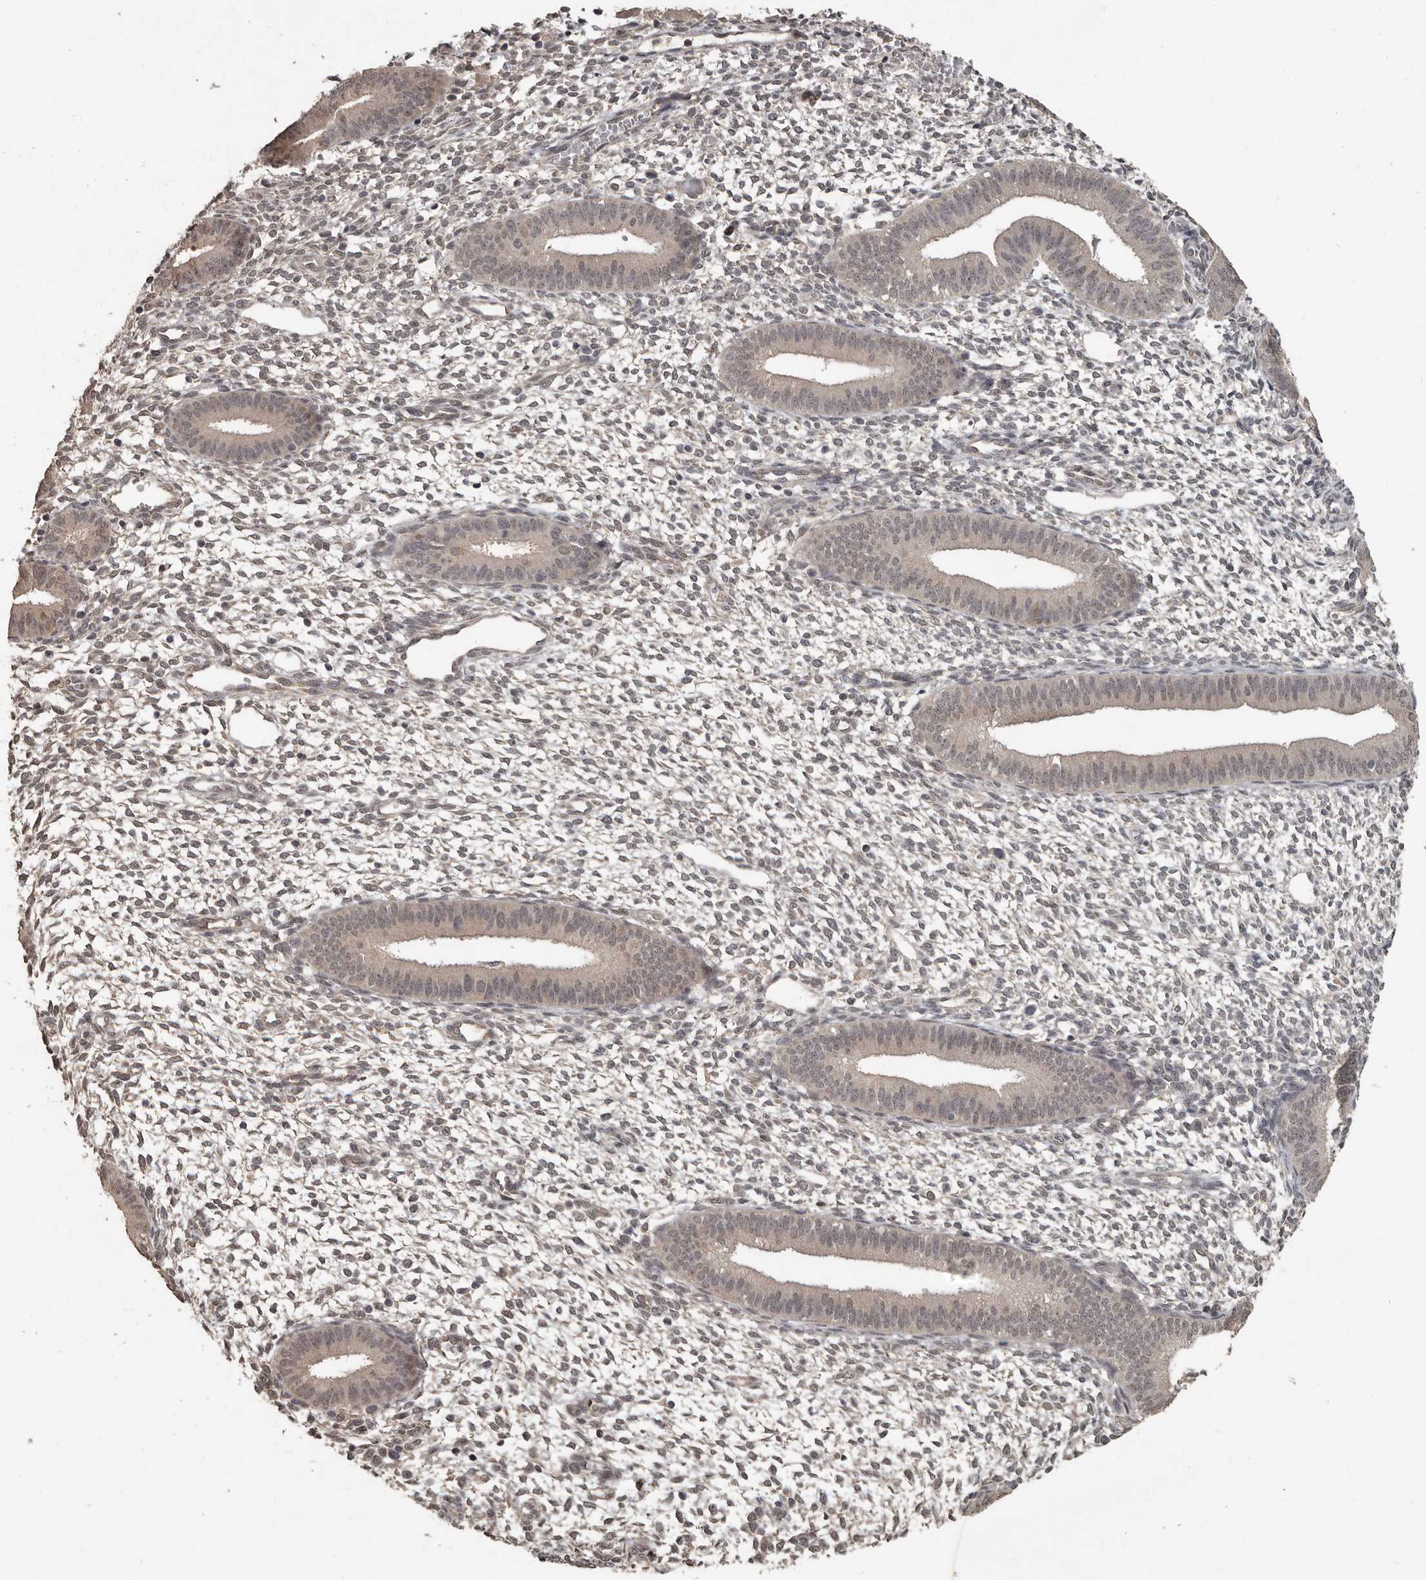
{"staining": {"intensity": "weak", "quantity": "25%-75%", "location": "nuclear"}, "tissue": "endometrium", "cell_type": "Cells in endometrial stroma", "image_type": "normal", "snomed": [{"axis": "morphology", "description": "Normal tissue, NOS"}, {"axis": "topography", "description": "Endometrium"}], "caption": "Unremarkable endometrium displays weak nuclear positivity in approximately 25%-75% of cells in endometrial stroma, visualized by immunohistochemistry. (DAB (3,3'-diaminobenzidine) IHC with brightfield microscopy, high magnification).", "gene": "ZFP14", "patient": {"sex": "female", "age": 46}}